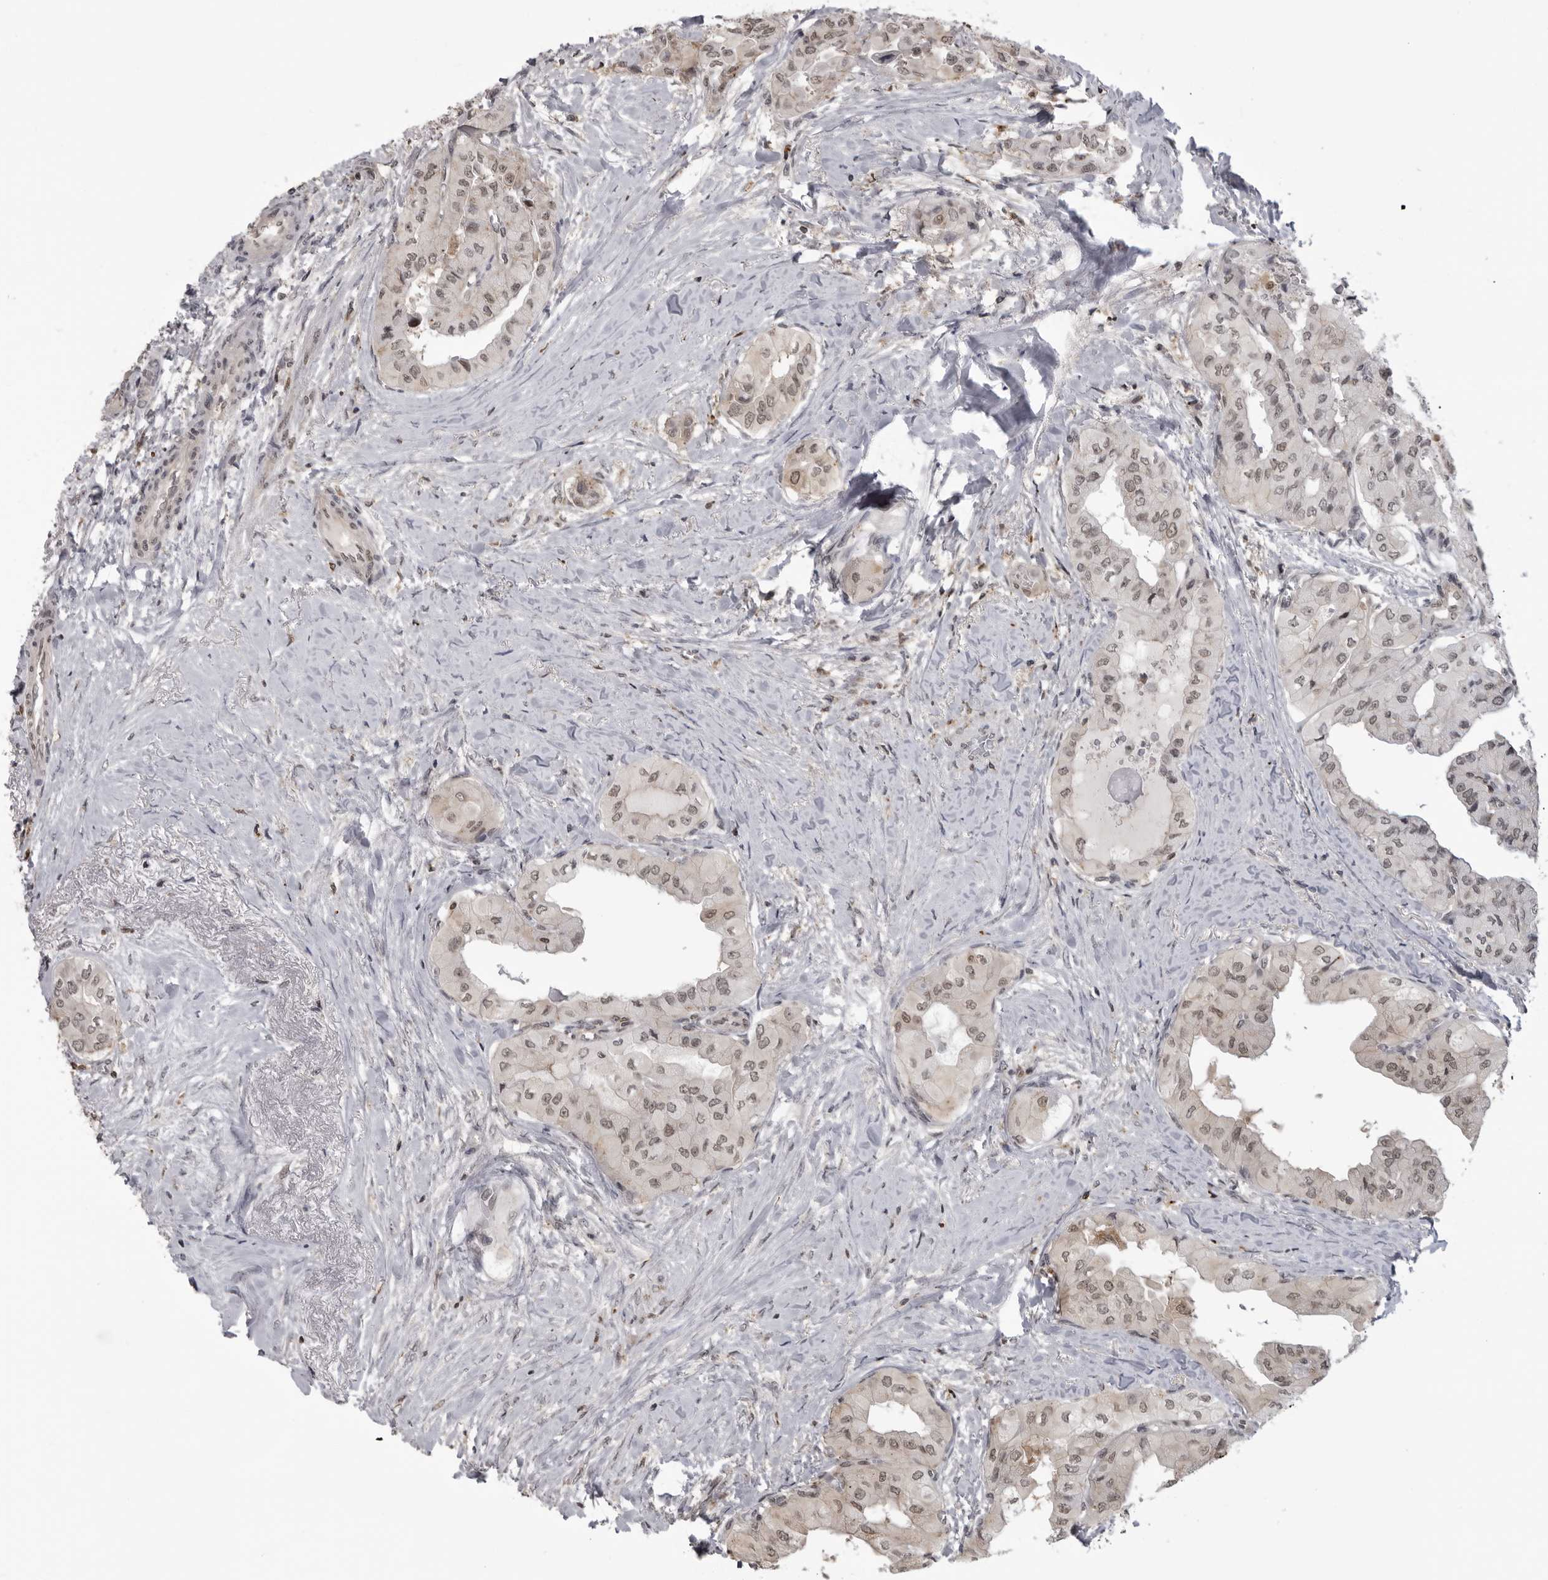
{"staining": {"intensity": "weak", "quantity": ">75%", "location": "nuclear"}, "tissue": "thyroid cancer", "cell_type": "Tumor cells", "image_type": "cancer", "snomed": [{"axis": "morphology", "description": "Papillary adenocarcinoma, NOS"}, {"axis": "topography", "description": "Thyroid gland"}], "caption": "DAB immunohistochemical staining of thyroid cancer exhibits weak nuclear protein expression in about >75% of tumor cells. The staining was performed using DAB (3,3'-diaminobenzidine) to visualize the protein expression in brown, while the nuclei were stained in blue with hematoxylin (Magnification: 20x).", "gene": "PDCL3", "patient": {"sex": "female", "age": 59}}